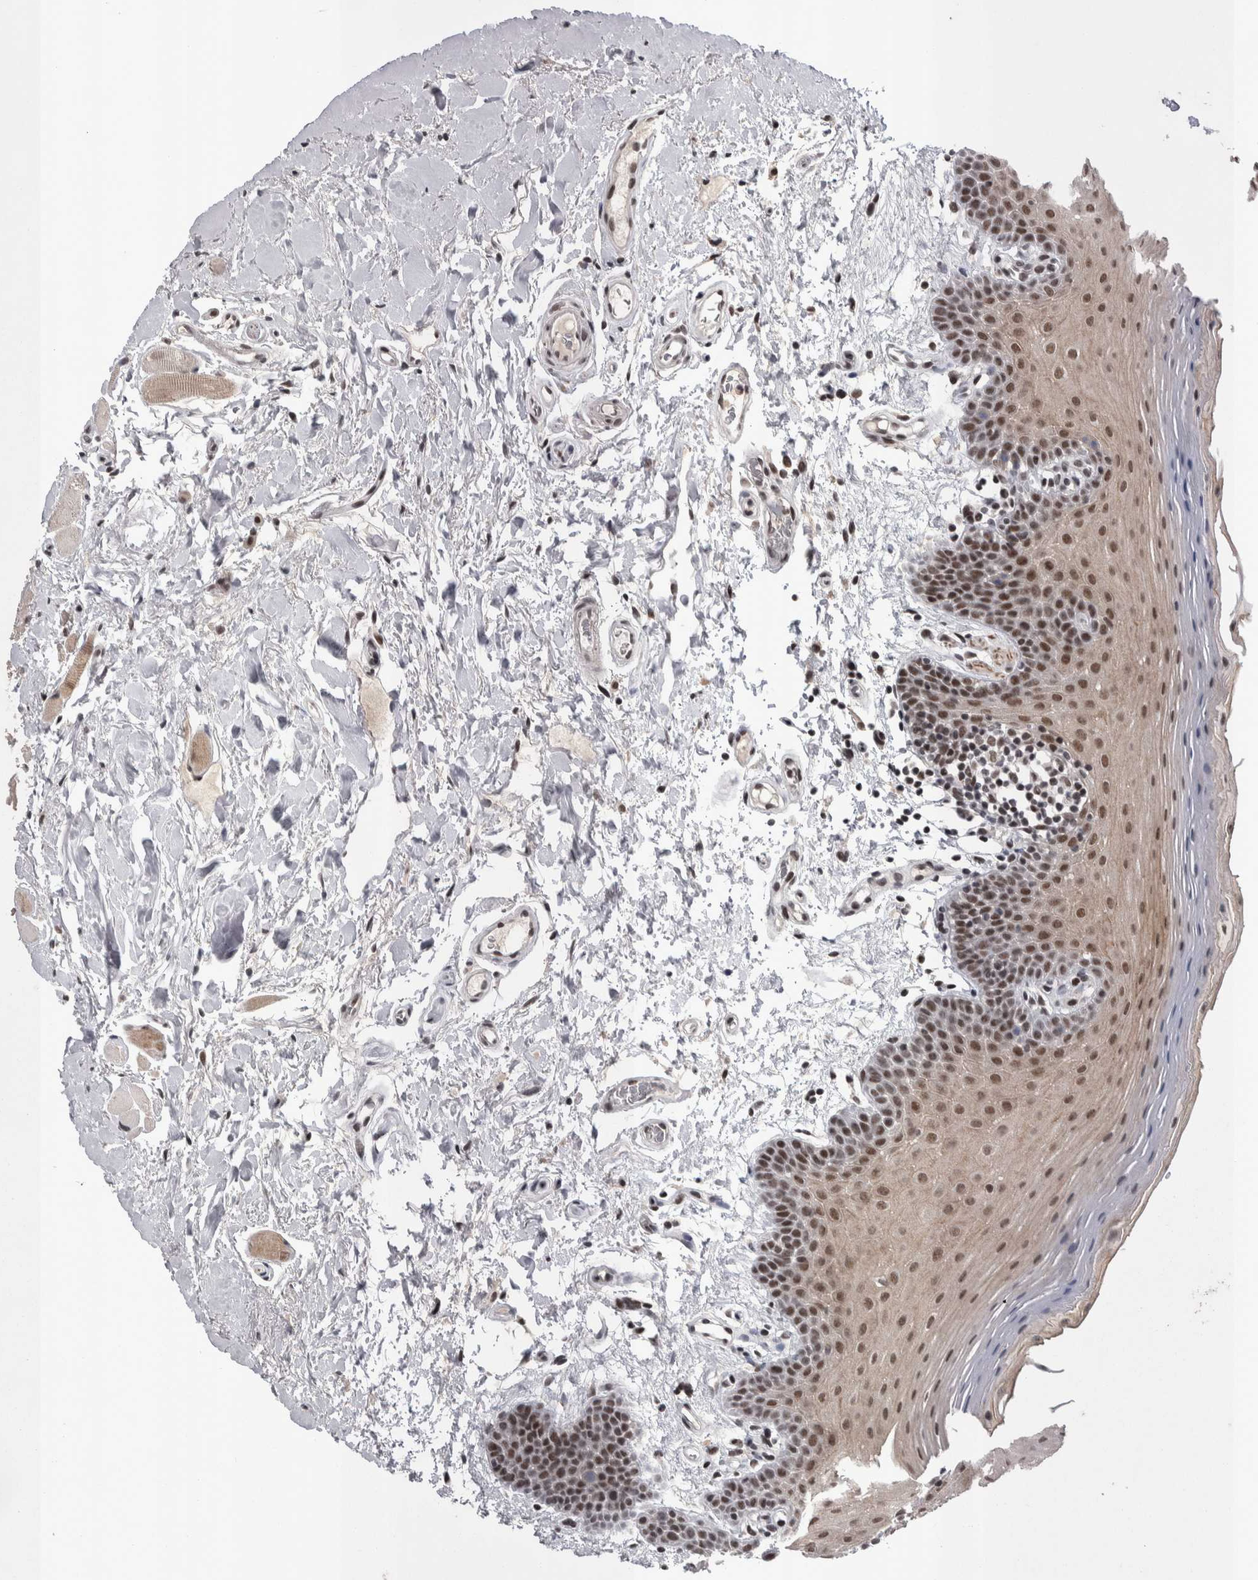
{"staining": {"intensity": "moderate", "quantity": ">75%", "location": "nuclear"}, "tissue": "oral mucosa", "cell_type": "Squamous epithelial cells", "image_type": "normal", "snomed": [{"axis": "morphology", "description": "Normal tissue, NOS"}, {"axis": "topography", "description": "Oral tissue"}], "caption": "This is a histology image of IHC staining of benign oral mucosa, which shows moderate positivity in the nuclear of squamous epithelial cells.", "gene": "DMTF1", "patient": {"sex": "male", "age": 62}}